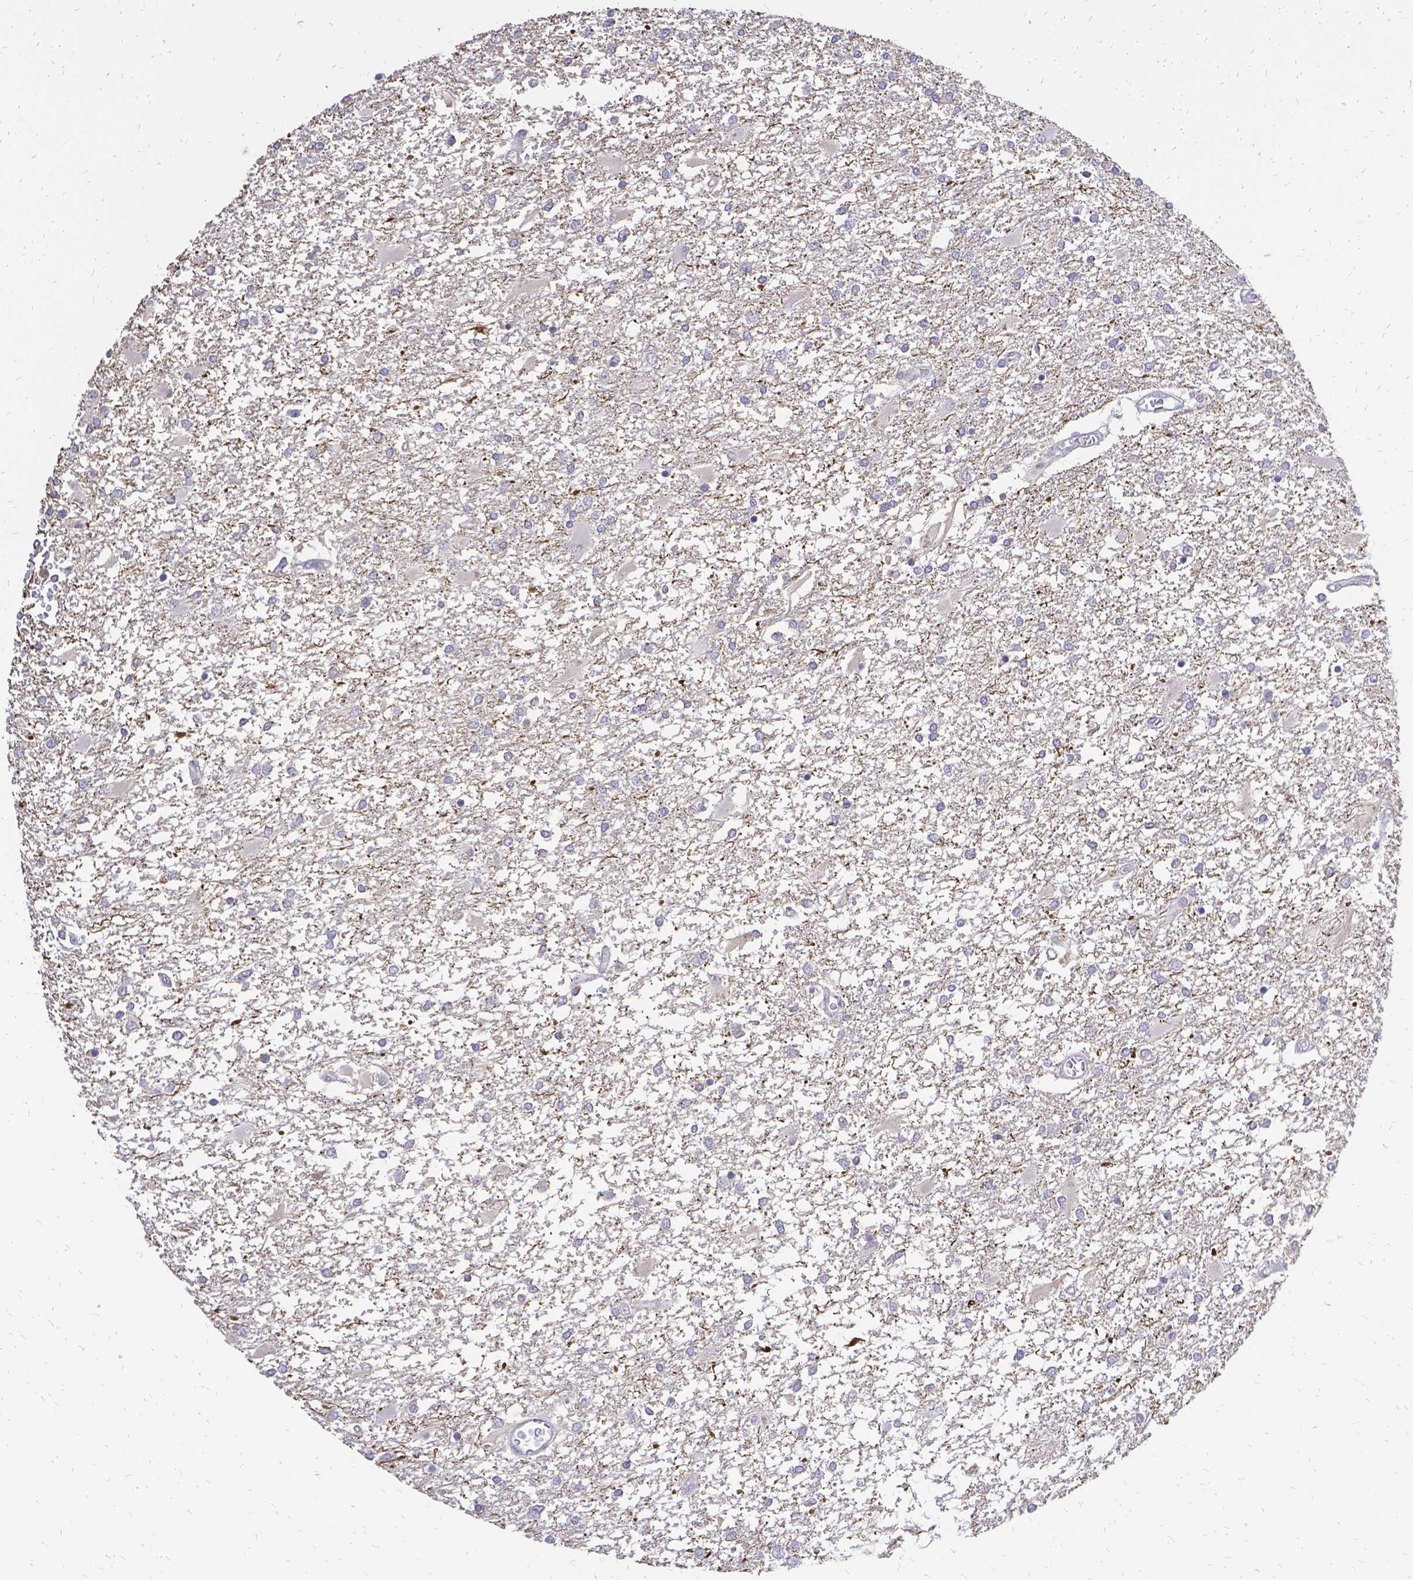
{"staining": {"intensity": "negative", "quantity": "none", "location": "none"}, "tissue": "glioma", "cell_type": "Tumor cells", "image_type": "cancer", "snomed": [{"axis": "morphology", "description": "Glioma, malignant, High grade"}, {"axis": "topography", "description": "Cerebral cortex"}], "caption": "IHC of human glioma reveals no staining in tumor cells.", "gene": "CIB1", "patient": {"sex": "male", "age": 79}}